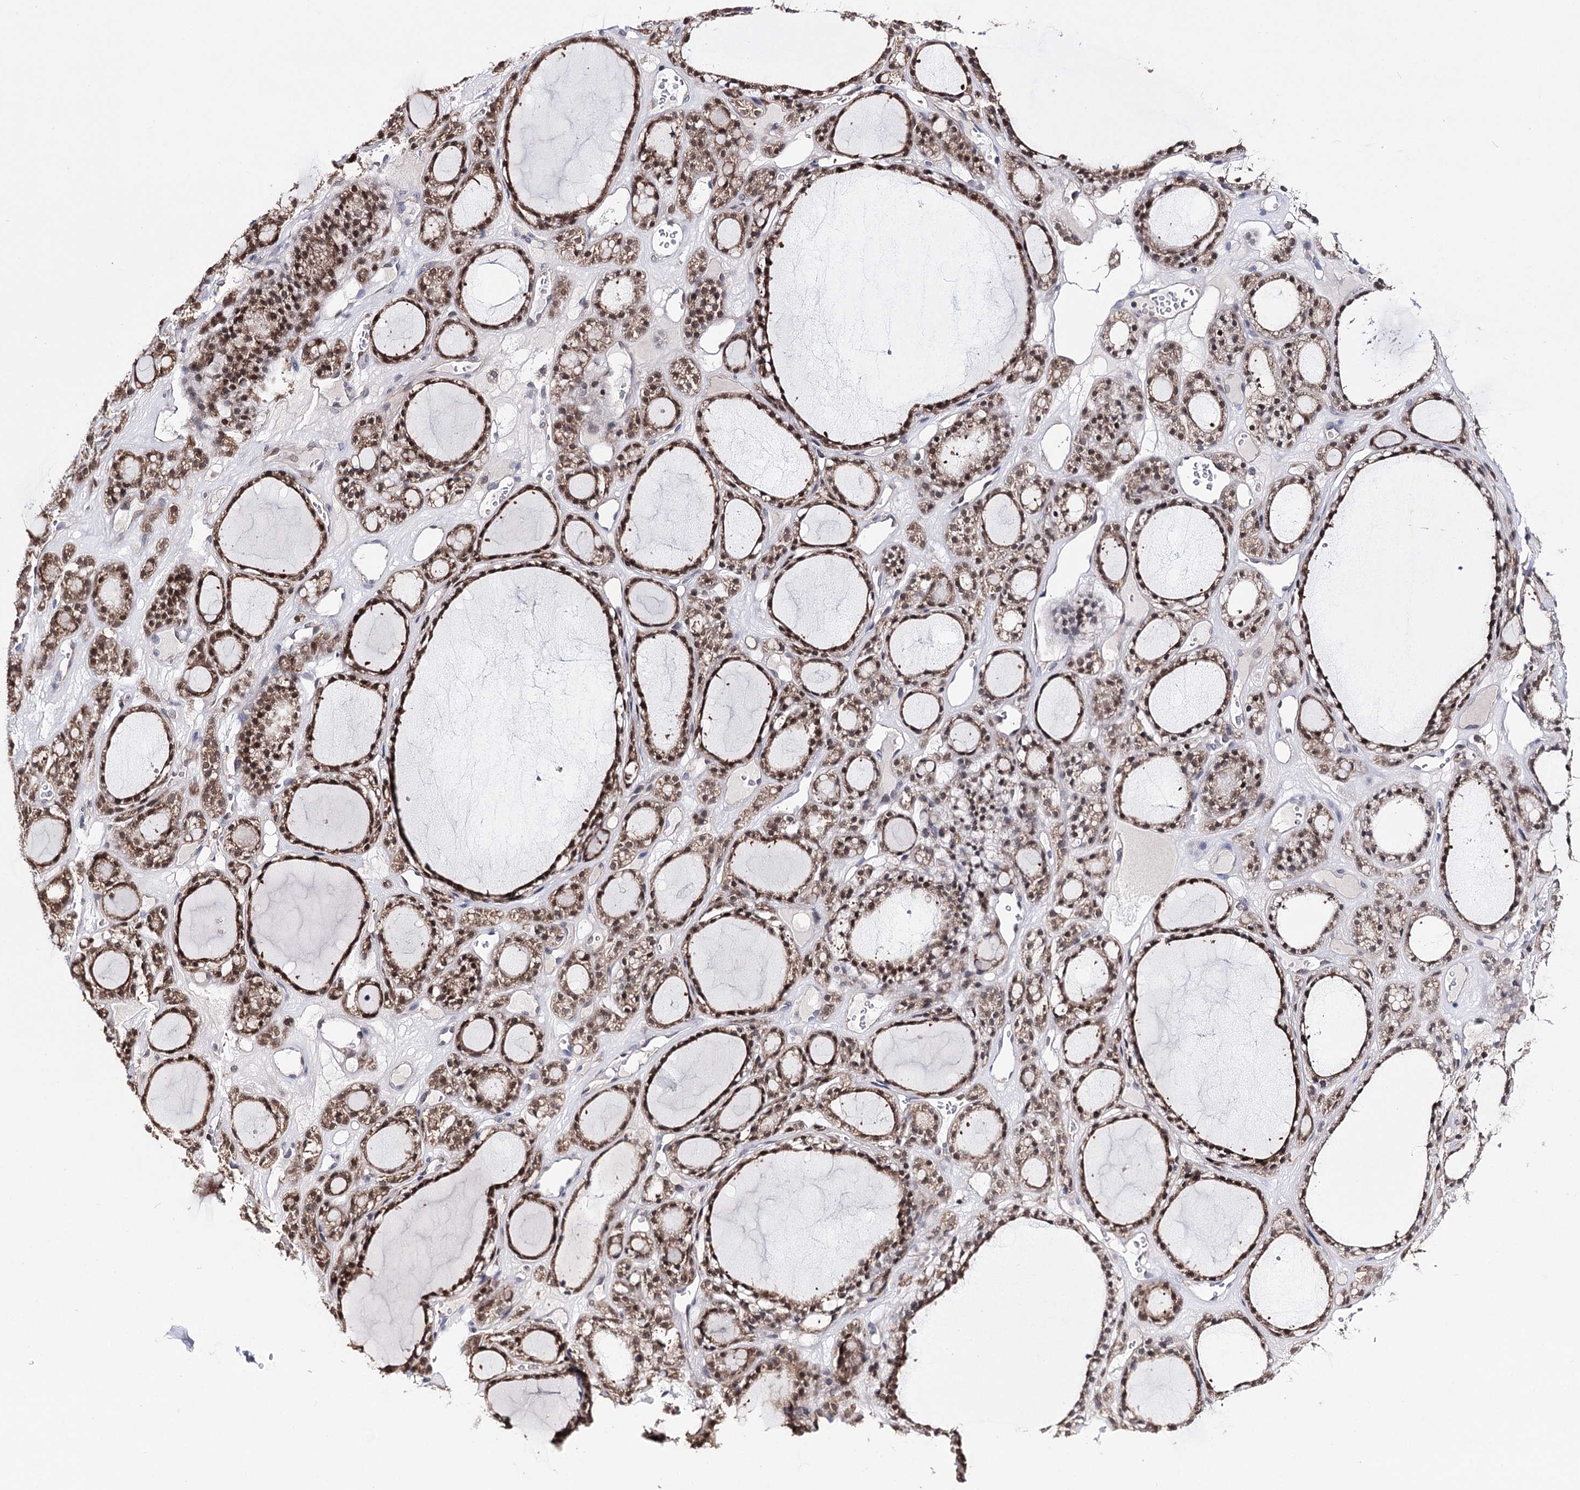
{"staining": {"intensity": "strong", "quantity": ">75%", "location": "cytoplasmic/membranous,nuclear"}, "tissue": "thyroid gland", "cell_type": "Glandular cells", "image_type": "normal", "snomed": [{"axis": "morphology", "description": "Normal tissue, NOS"}, {"axis": "topography", "description": "Thyroid gland"}], "caption": "A high amount of strong cytoplasmic/membranous,nuclear positivity is appreciated in approximately >75% of glandular cells in normal thyroid gland.", "gene": "PTER", "patient": {"sex": "female", "age": 28}}